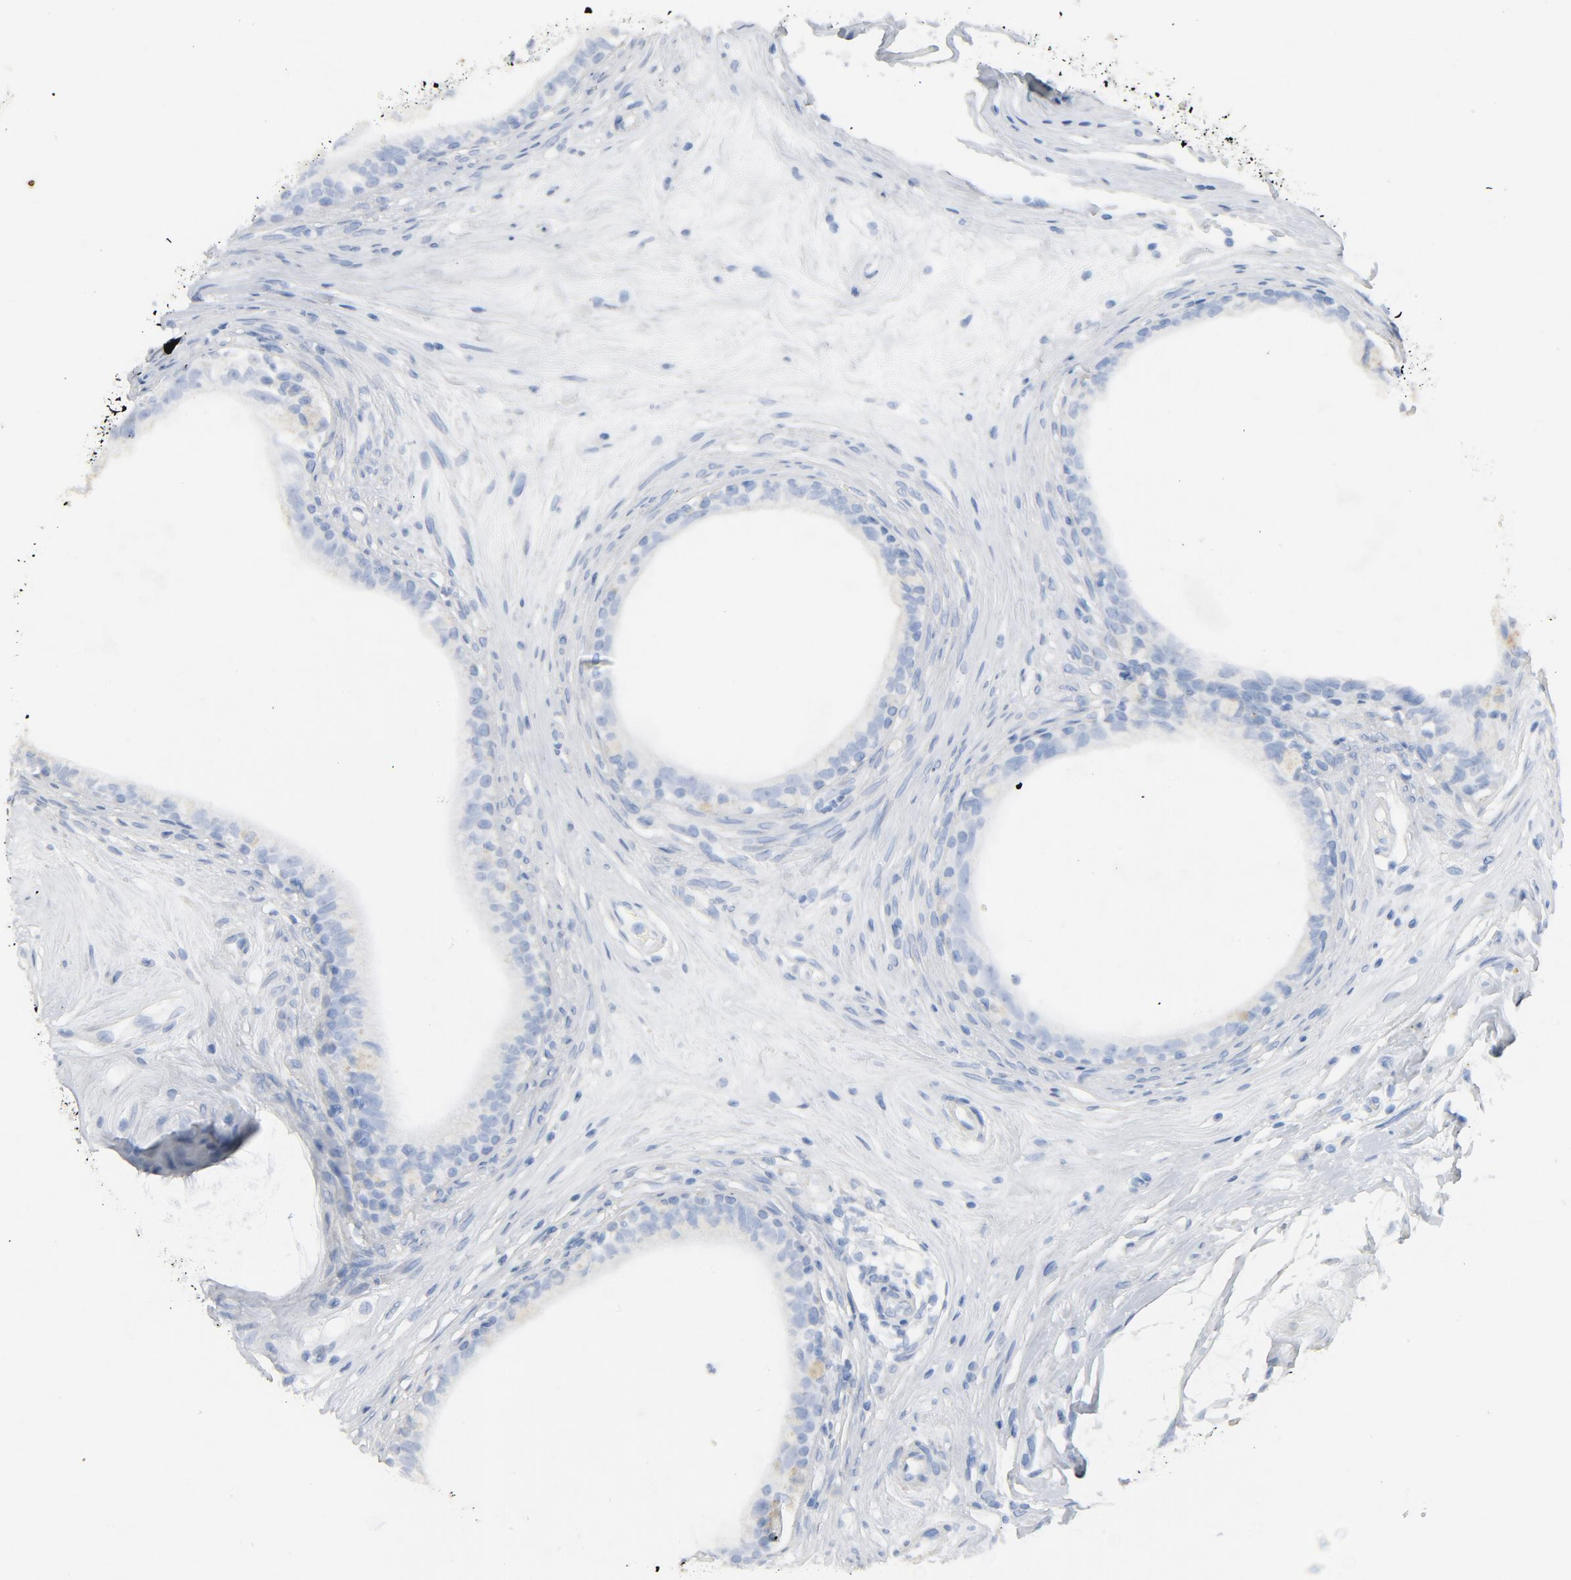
{"staining": {"intensity": "negative", "quantity": "none", "location": "none"}, "tissue": "epididymis", "cell_type": "Glandular cells", "image_type": "normal", "snomed": [{"axis": "morphology", "description": "Normal tissue, NOS"}, {"axis": "morphology", "description": "Inflammation, NOS"}, {"axis": "topography", "description": "Epididymis"}], "caption": "IHC histopathology image of unremarkable epididymis stained for a protein (brown), which demonstrates no positivity in glandular cells.", "gene": "C14orf119", "patient": {"sex": "male", "age": 84}}